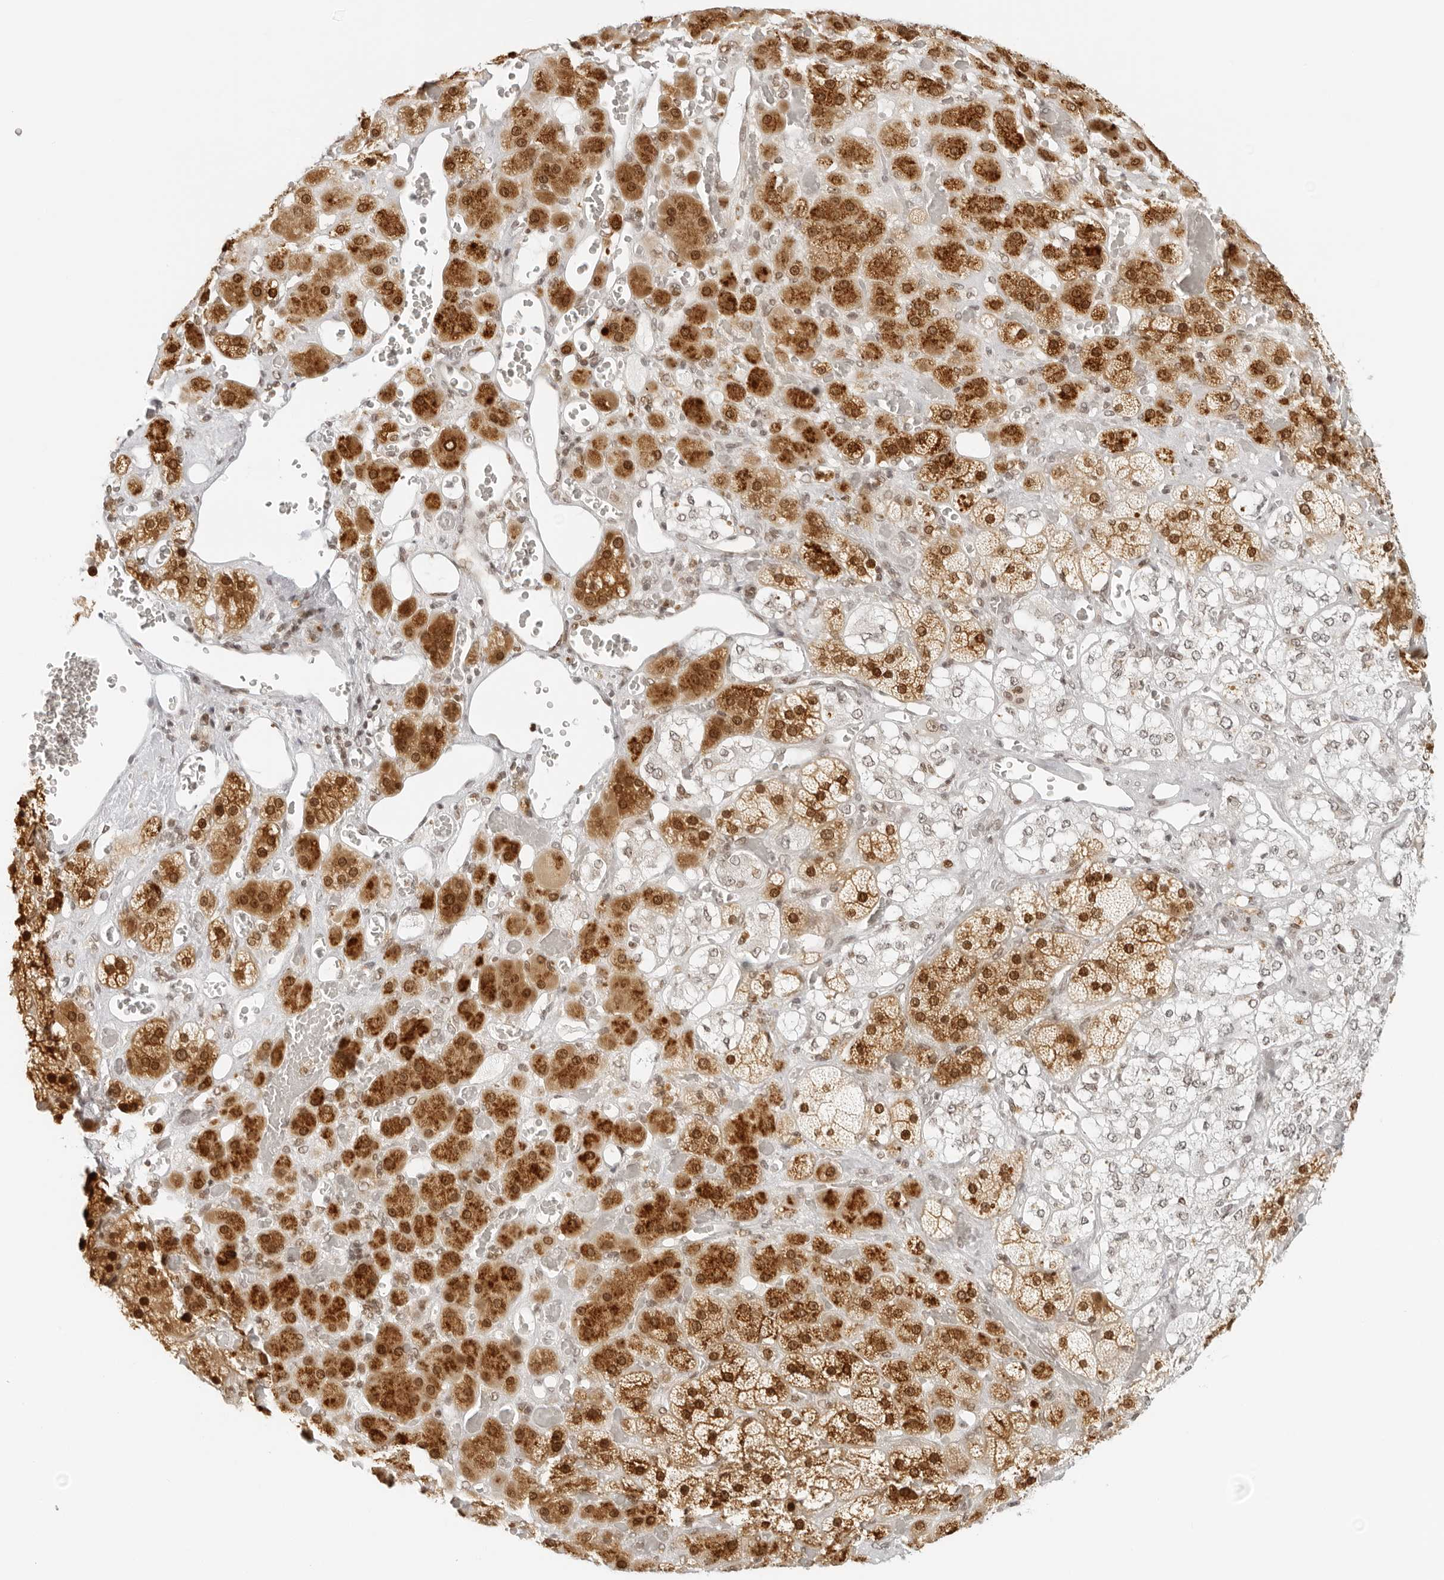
{"staining": {"intensity": "strong", "quantity": ">75%", "location": "cytoplasmic/membranous,nuclear"}, "tissue": "adrenal gland", "cell_type": "Glandular cells", "image_type": "normal", "snomed": [{"axis": "morphology", "description": "Normal tissue, NOS"}, {"axis": "topography", "description": "Adrenal gland"}], "caption": "Strong cytoplasmic/membranous,nuclear protein expression is identified in about >75% of glandular cells in adrenal gland. The protein is stained brown, and the nuclei are stained in blue (DAB (3,3'-diaminobenzidine) IHC with brightfield microscopy, high magnification).", "gene": "RCC1", "patient": {"sex": "male", "age": 57}}